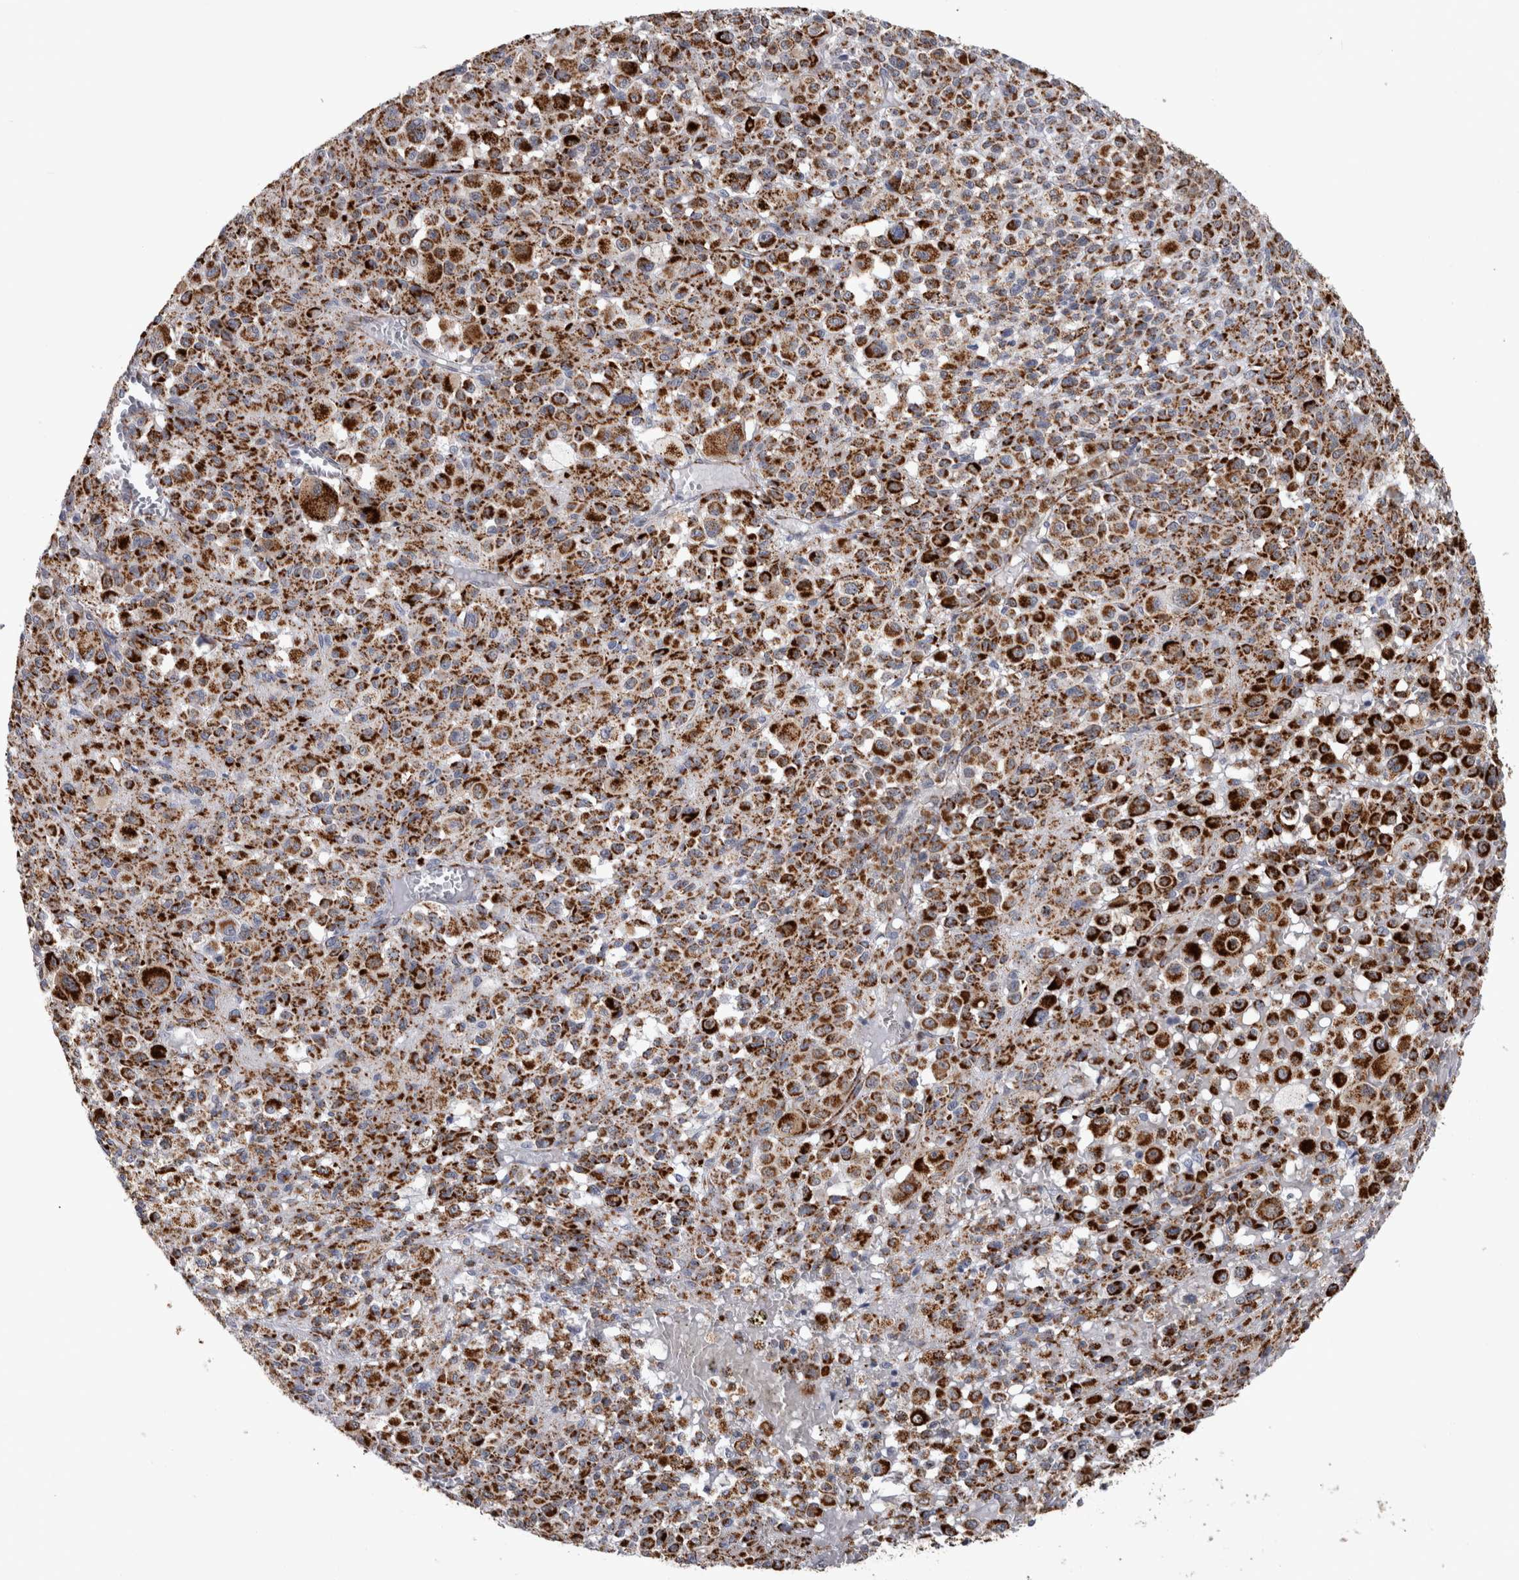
{"staining": {"intensity": "strong", "quantity": ">75%", "location": "cytoplasmic/membranous"}, "tissue": "melanoma", "cell_type": "Tumor cells", "image_type": "cancer", "snomed": [{"axis": "morphology", "description": "Malignant melanoma, Metastatic site"}, {"axis": "topography", "description": "Skin"}], "caption": "An immunohistochemistry histopathology image of neoplastic tissue is shown. Protein staining in brown shows strong cytoplasmic/membranous positivity in malignant melanoma (metastatic site) within tumor cells. The protein of interest is shown in brown color, while the nuclei are stained blue.", "gene": "ACOT7", "patient": {"sex": "female", "age": 74}}